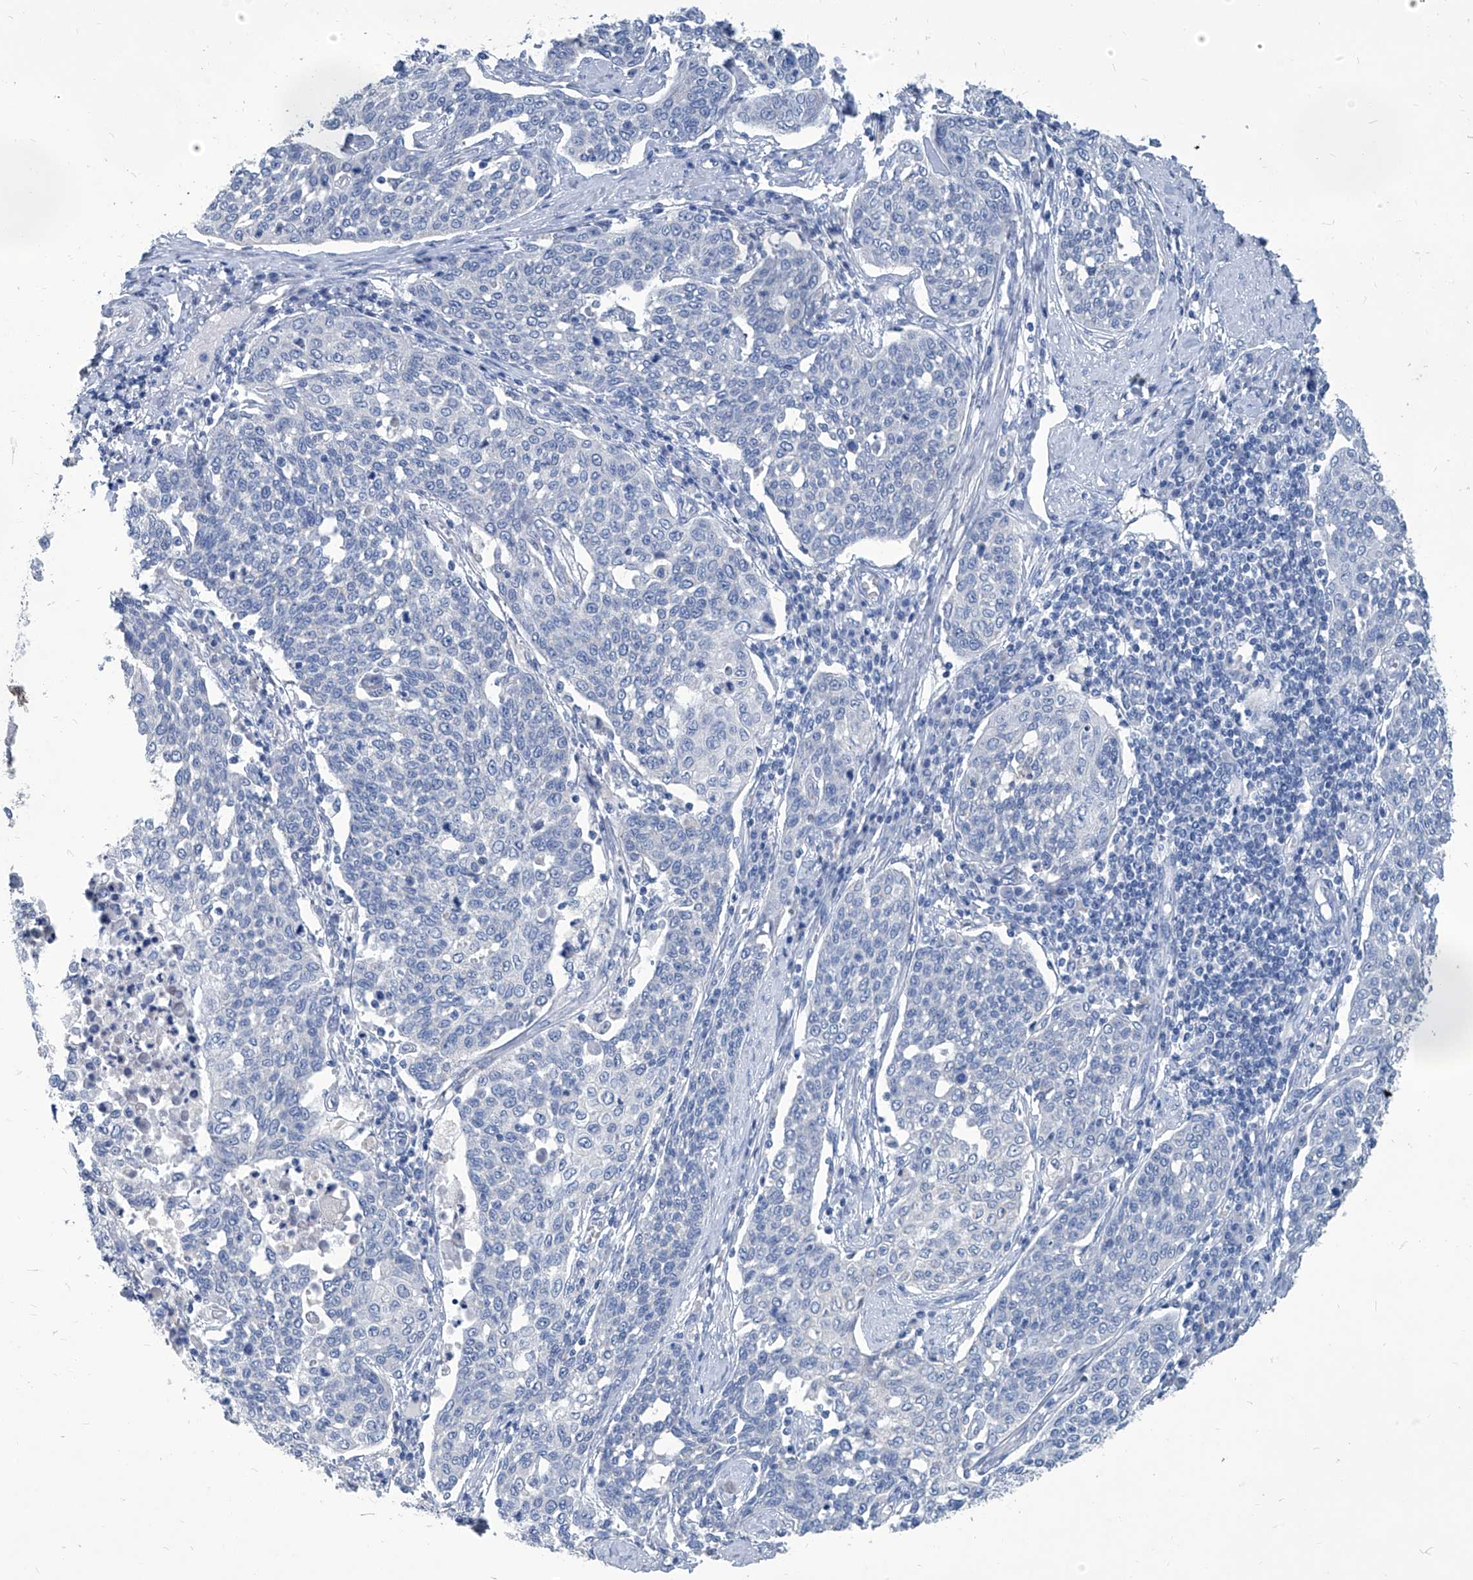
{"staining": {"intensity": "negative", "quantity": "none", "location": "none"}, "tissue": "cervical cancer", "cell_type": "Tumor cells", "image_type": "cancer", "snomed": [{"axis": "morphology", "description": "Squamous cell carcinoma, NOS"}, {"axis": "topography", "description": "Cervix"}], "caption": "An immunohistochemistry histopathology image of squamous cell carcinoma (cervical) is shown. There is no staining in tumor cells of squamous cell carcinoma (cervical). (DAB (3,3'-diaminobenzidine) immunohistochemistry with hematoxylin counter stain).", "gene": "MTARC1", "patient": {"sex": "female", "age": 34}}